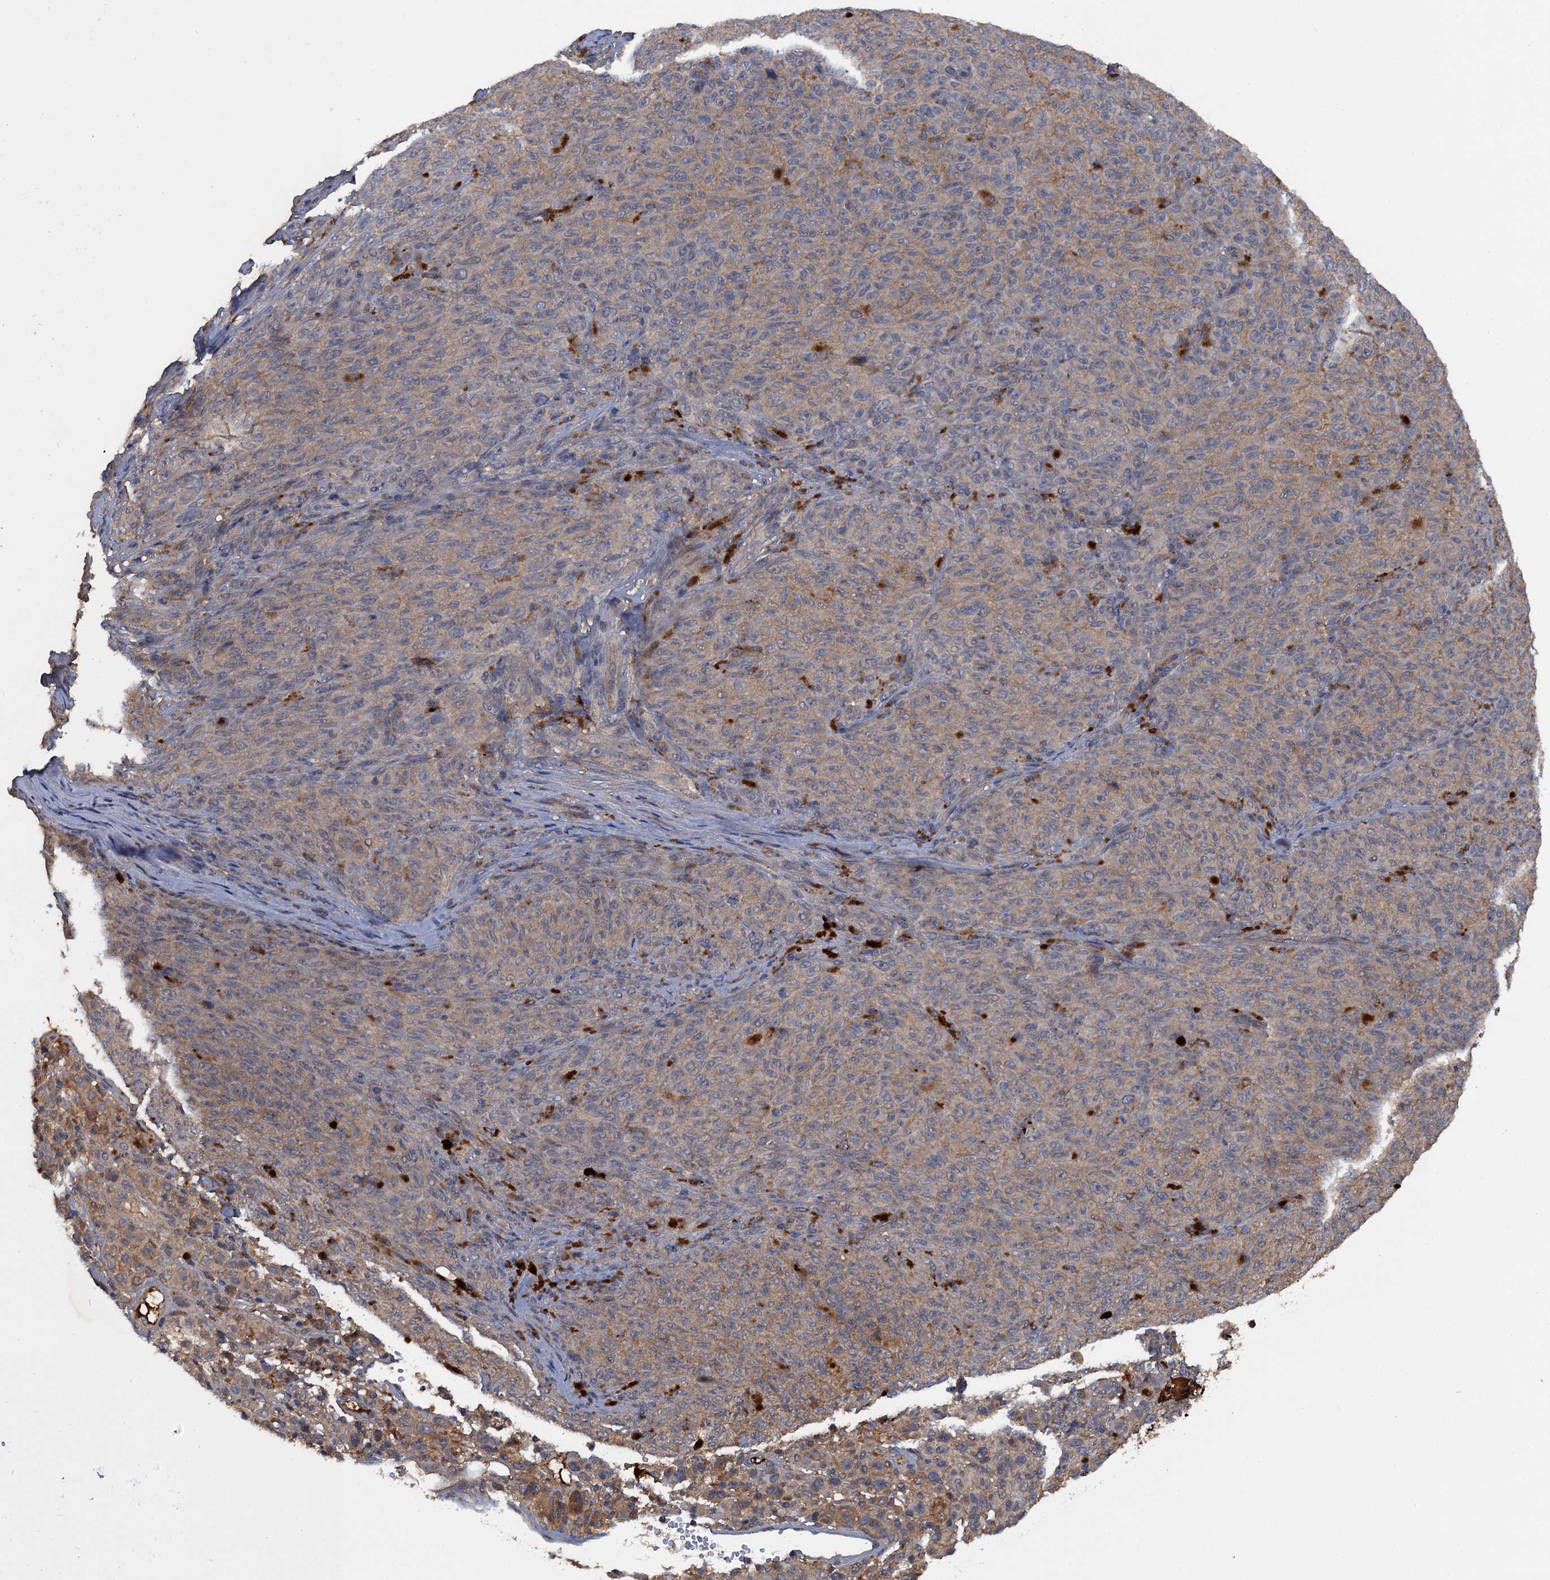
{"staining": {"intensity": "weak", "quantity": ">75%", "location": "cytoplasmic/membranous"}, "tissue": "melanoma", "cell_type": "Tumor cells", "image_type": "cancer", "snomed": [{"axis": "morphology", "description": "Malignant melanoma, NOS"}, {"axis": "topography", "description": "Skin"}], "caption": "Protein staining demonstrates weak cytoplasmic/membranous expression in about >75% of tumor cells in malignant melanoma.", "gene": "HAPLN3", "patient": {"sex": "female", "age": 82}}